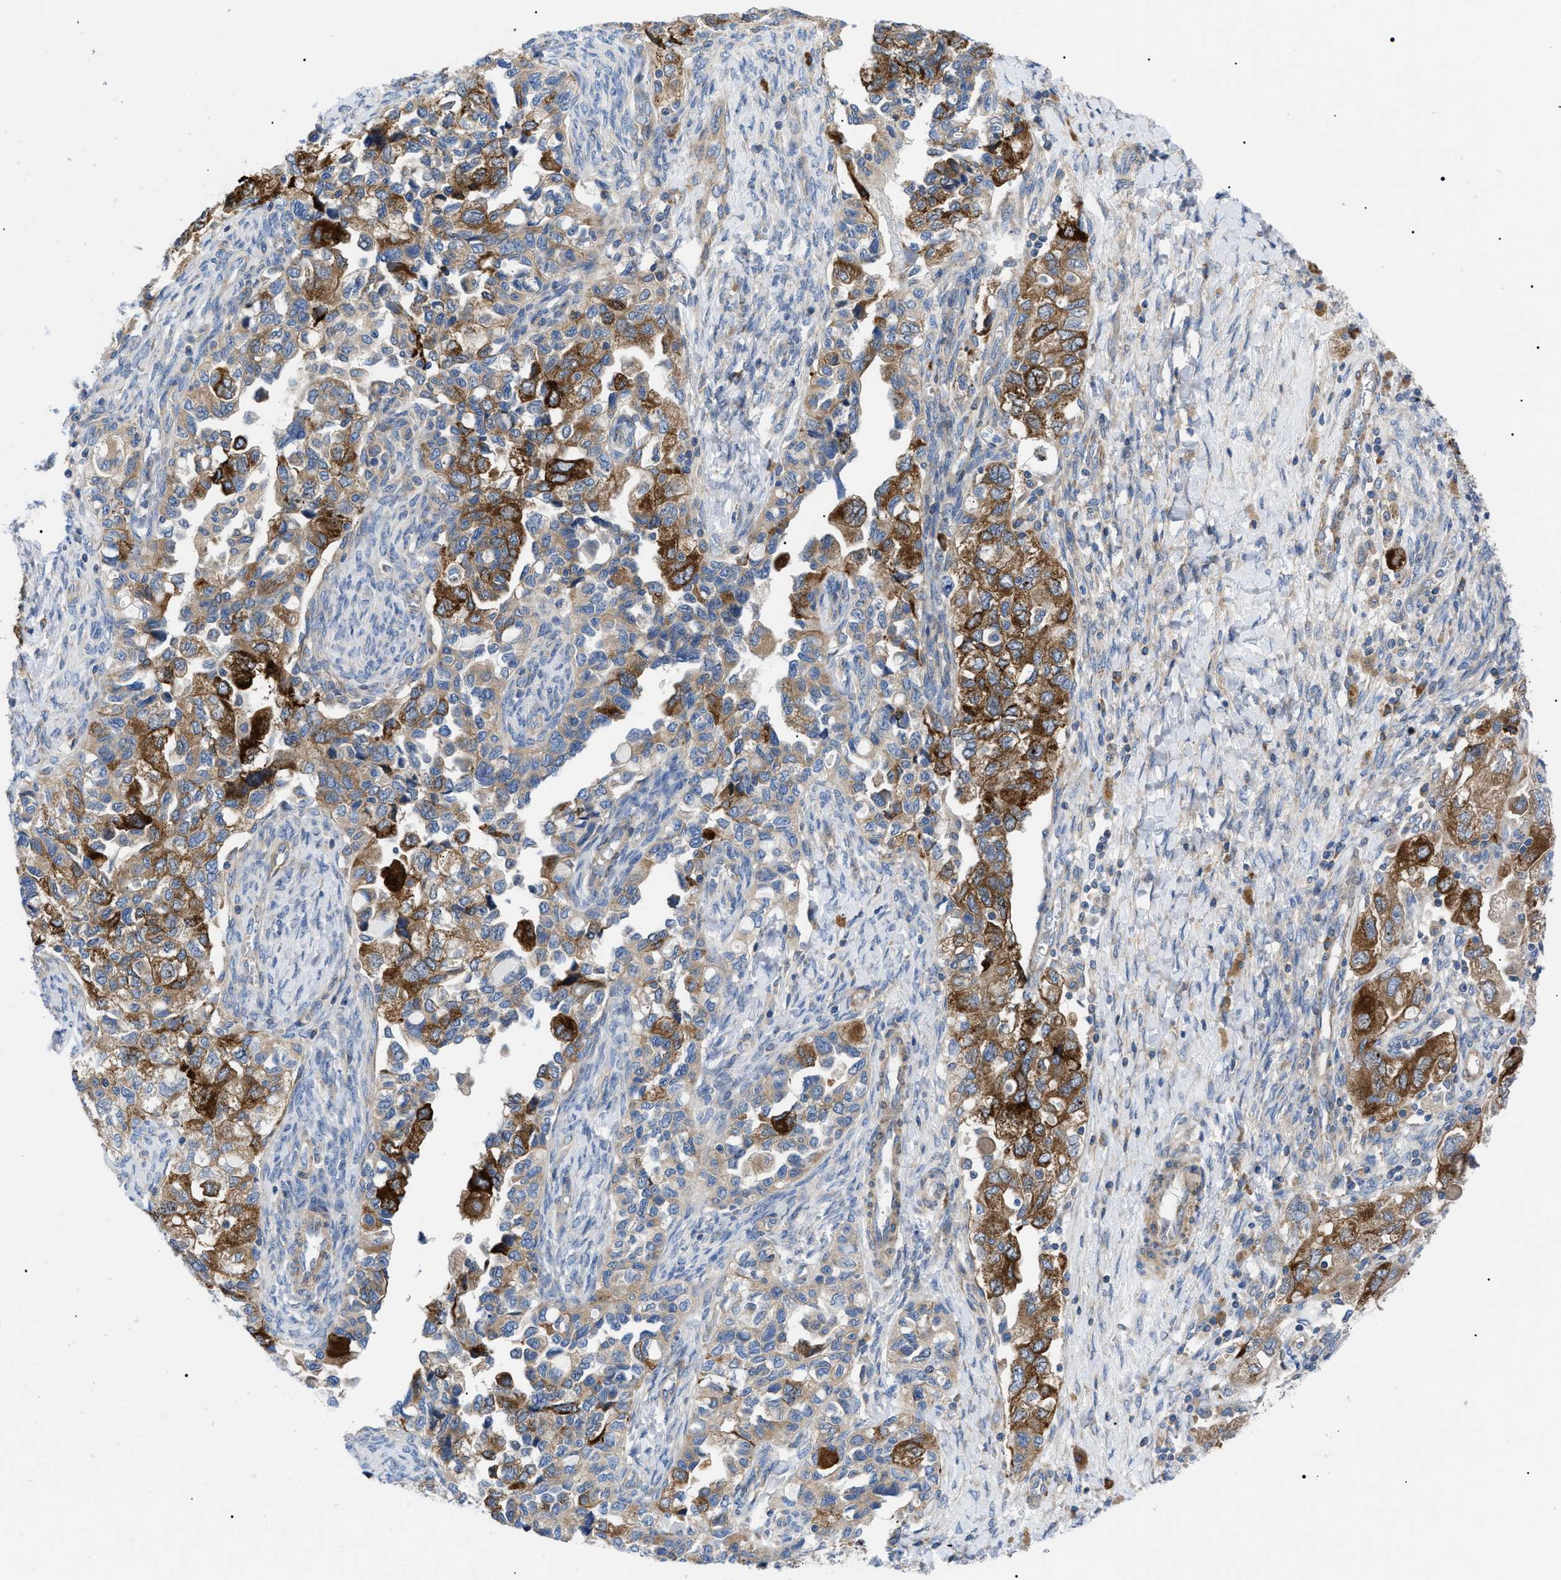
{"staining": {"intensity": "strong", "quantity": ">75%", "location": "cytoplasmic/membranous"}, "tissue": "ovarian cancer", "cell_type": "Tumor cells", "image_type": "cancer", "snomed": [{"axis": "morphology", "description": "Carcinoma, NOS"}, {"axis": "morphology", "description": "Cystadenocarcinoma, serous, NOS"}, {"axis": "topography", "description": "Ovary"}], "caption": "Immunohistochemistry micrograph of neoplastic tissue: ovarian cancer stained using IHC shows high levels of strong protein expression localized specifically in the cytoplasmic/membranous of tumor cells, appearing as a cytoplasmic/membranous brown color.", "gene": "HSPB8", "patient": {"sex": "female", "age": 69}}